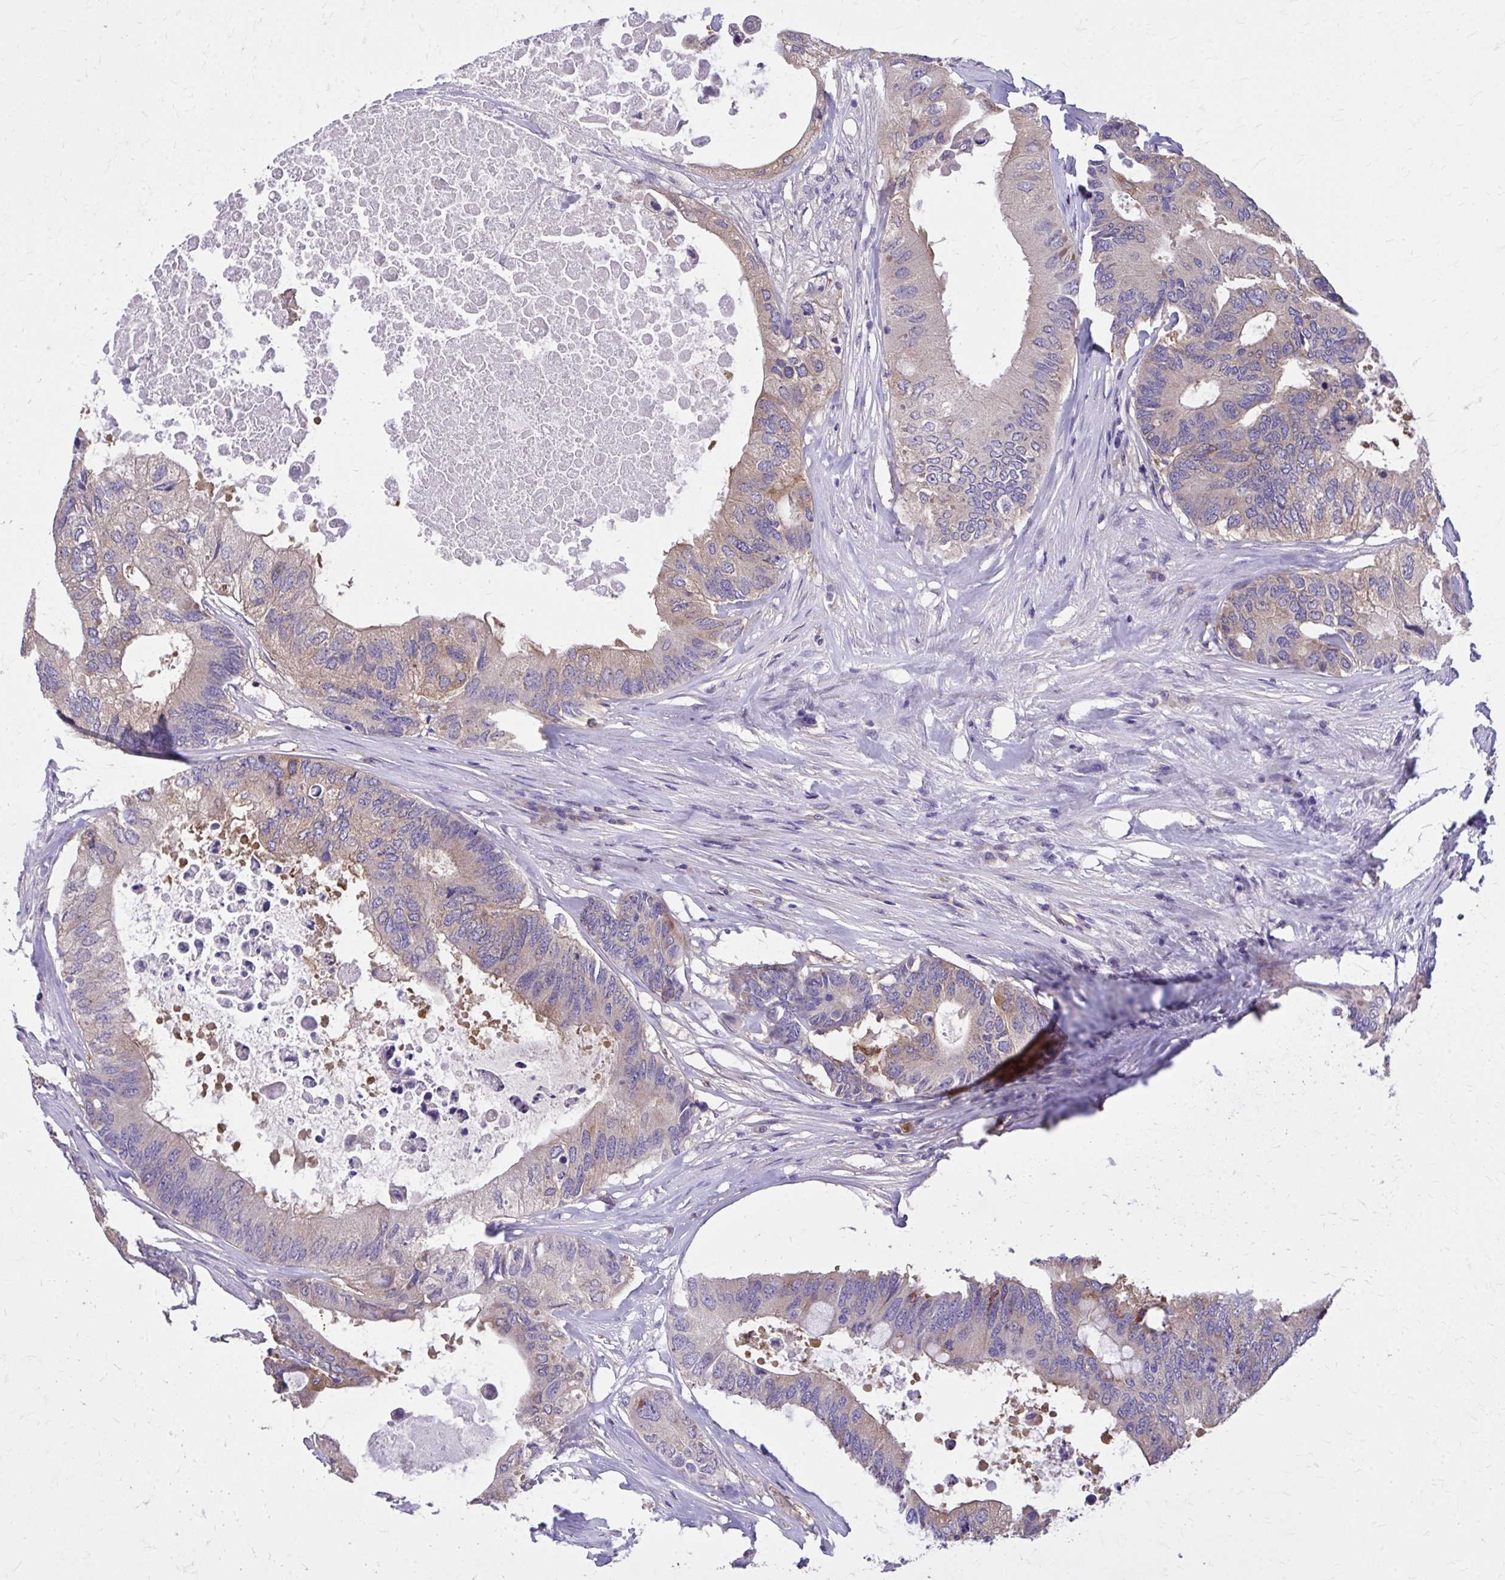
{"staining": {"intensity": "weak", "quantity": "25%-75%", "location": "cytoplasmic/membranous"}, "tissue": "colorectal cancer", "cell_type": "Tumor cells", "image_type": "cancer", "snomed": [{"axis": "morphology", "description": "Adenocarcinoma, NOS"}, {"axis": "topography", "description": "Colon"}], "caption": "Protein staining reveals weak cytoplasmic/membranous staining in approximately 25%-75% of tumor cells in adenocarcinoma (colorectal).", "gene": "EPB41L1", "patient": {"sex": "male", "age": 71}}